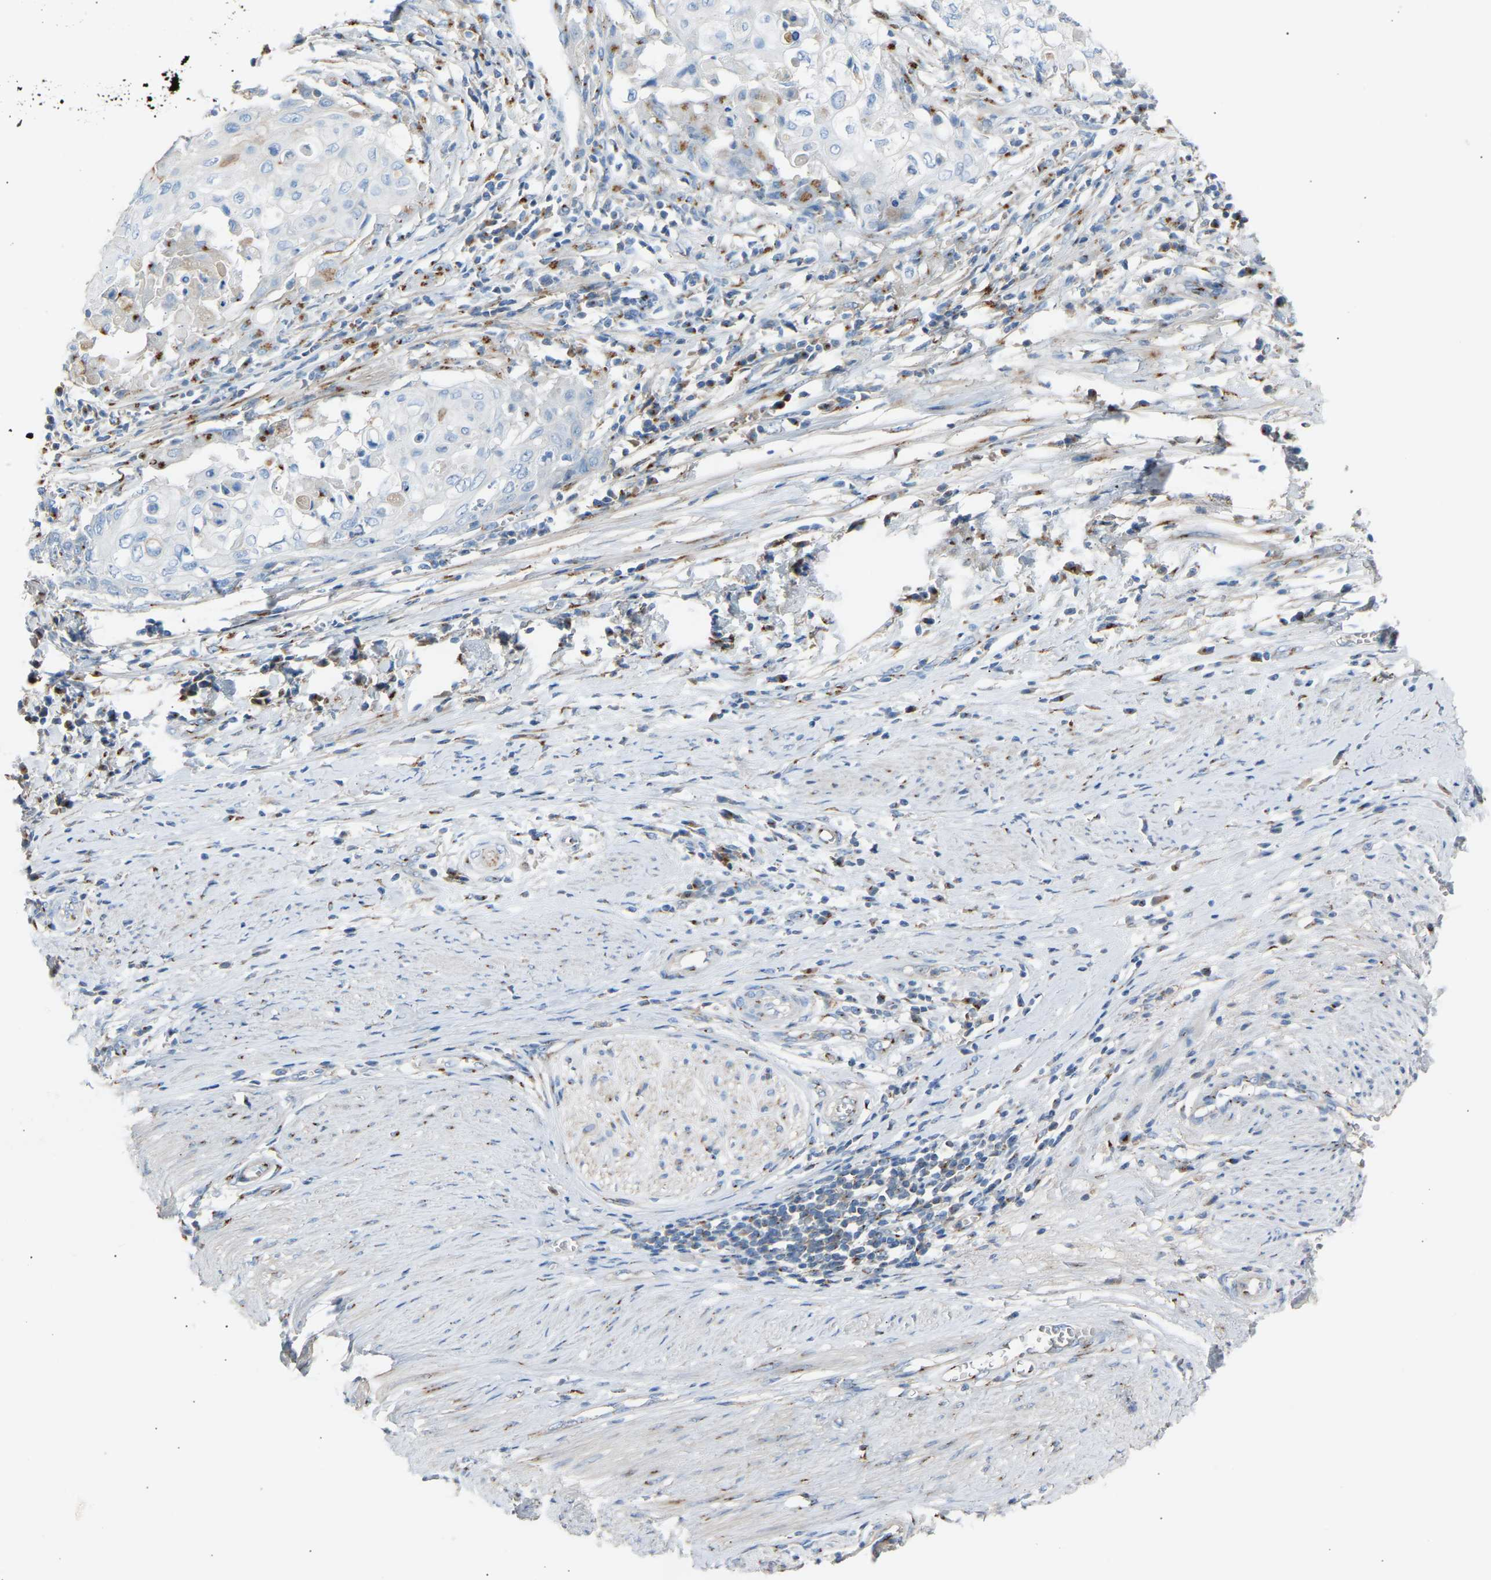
{"staining": {"intensity": "strong", "quantity": "<25%", "location": "cytoplasmic/membranous"}, "tissue": "cervical cancer", "cell_type": "Tumor cells", "image_type": "cancer", "snomed": [{"axis": "morphology", "description": "Squamous cell carcinoma, NOS"}, {"axis": "topography", "description": "Cervix"}], "caption": "Protein analysis of cervical squamous cell carcinoma tissue demonstrates strong cytoplasmic/membranous positivity in approximately <25% of tumor cells.", "gene": "CYREN", "patient": {"sex": "female", "age": 39}}